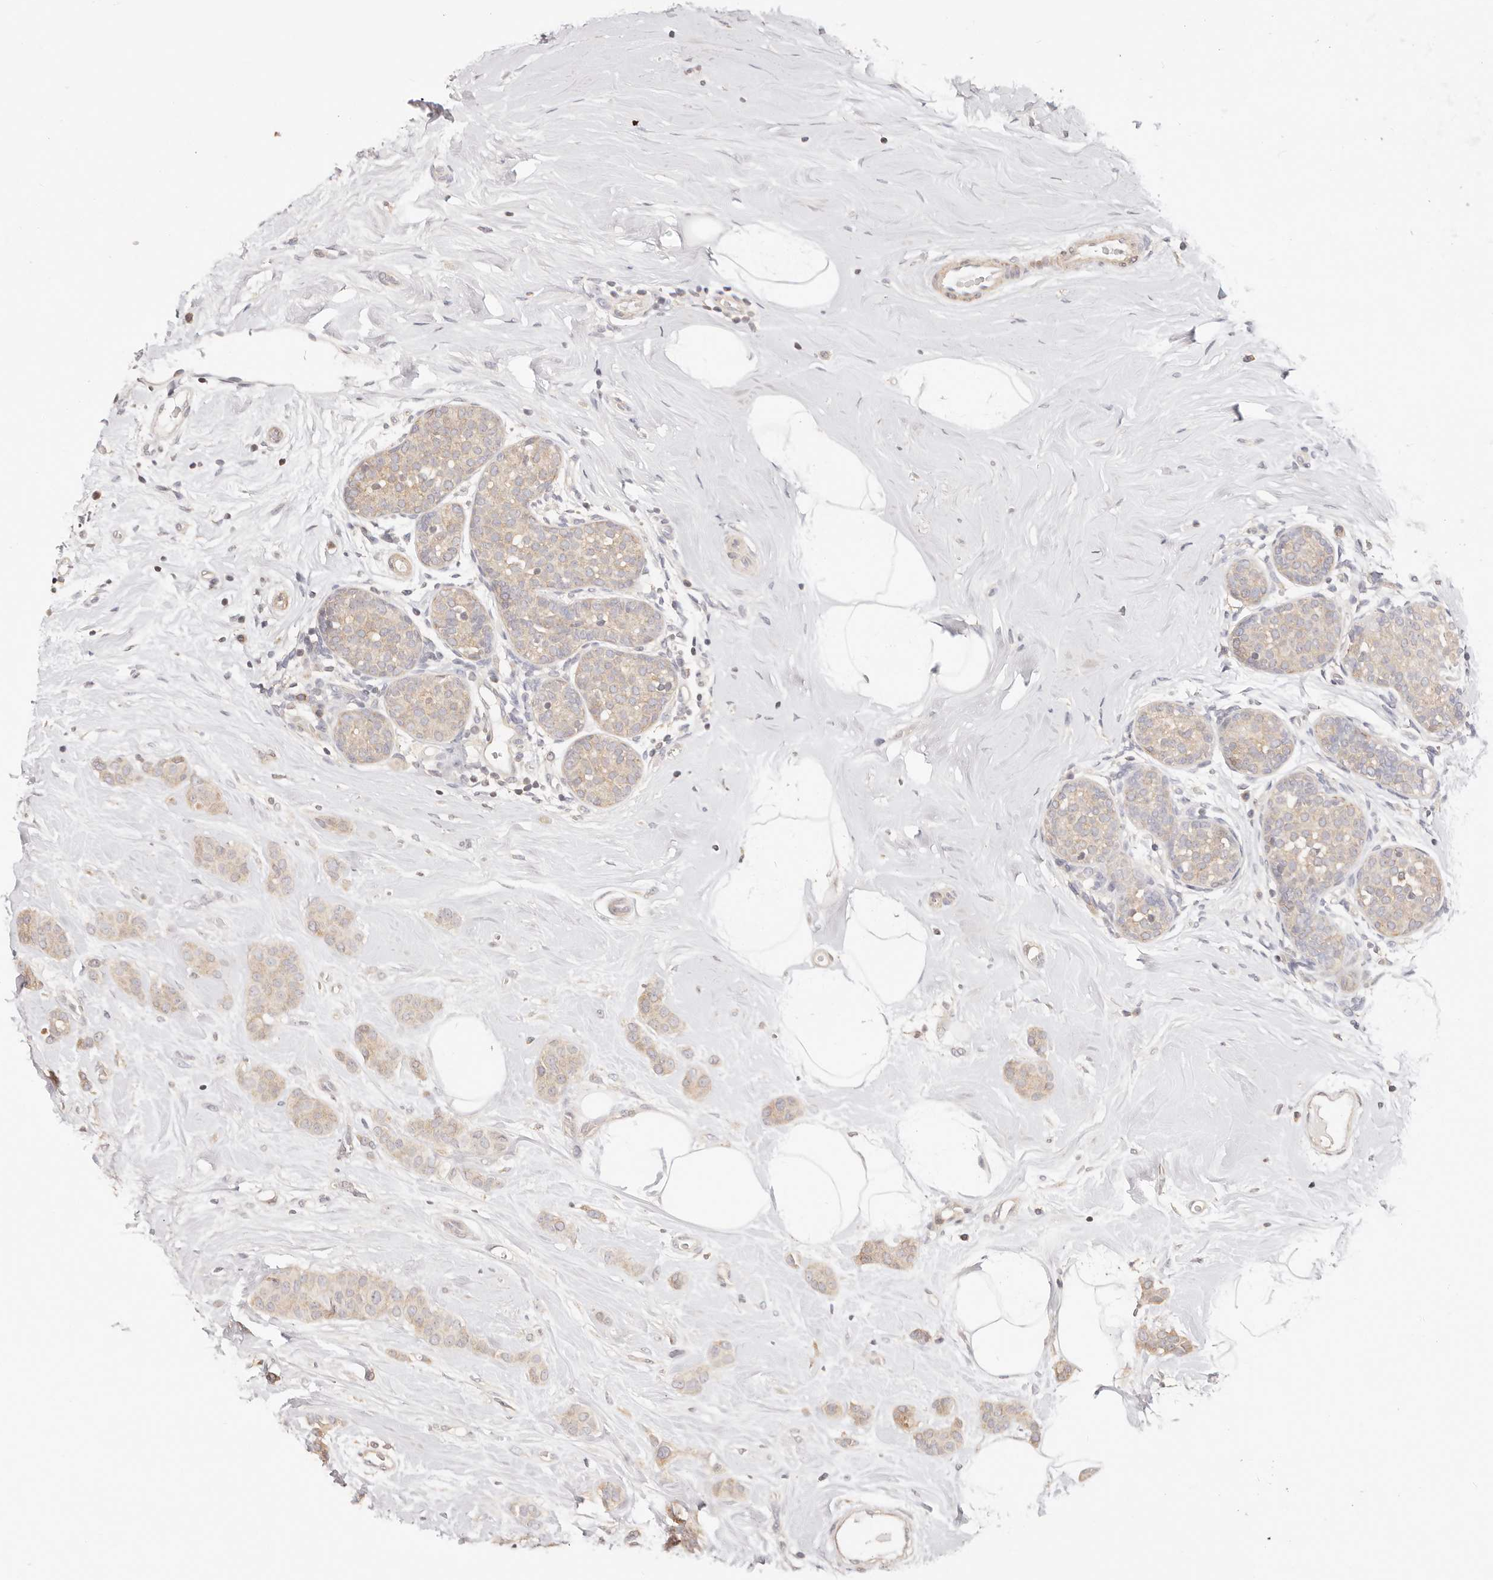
{"staining": {"intensity": "weak", "quantity": ">75%", "location": "cytoplasmic/membranous"}, "tissue": "breast cancer", "cell_type": "Tumor cells", "image_type": "cancer", "snomed": [{"axis": "morphology", "description": "Lobular carcinoma, in situ"}, {"axis": "morphology", "description": "Lobular carcinoma"}, {"axis": "topography", "description": "Breast"}], "caption": "Breast lobular carcinoma stained with a brown dye exhibits weak cytoplasmic/membranous positive positivity in approximately >75% of tumor cells.", "gene": "KCMF1", "patient": {"sex": "female", "age": 41}}